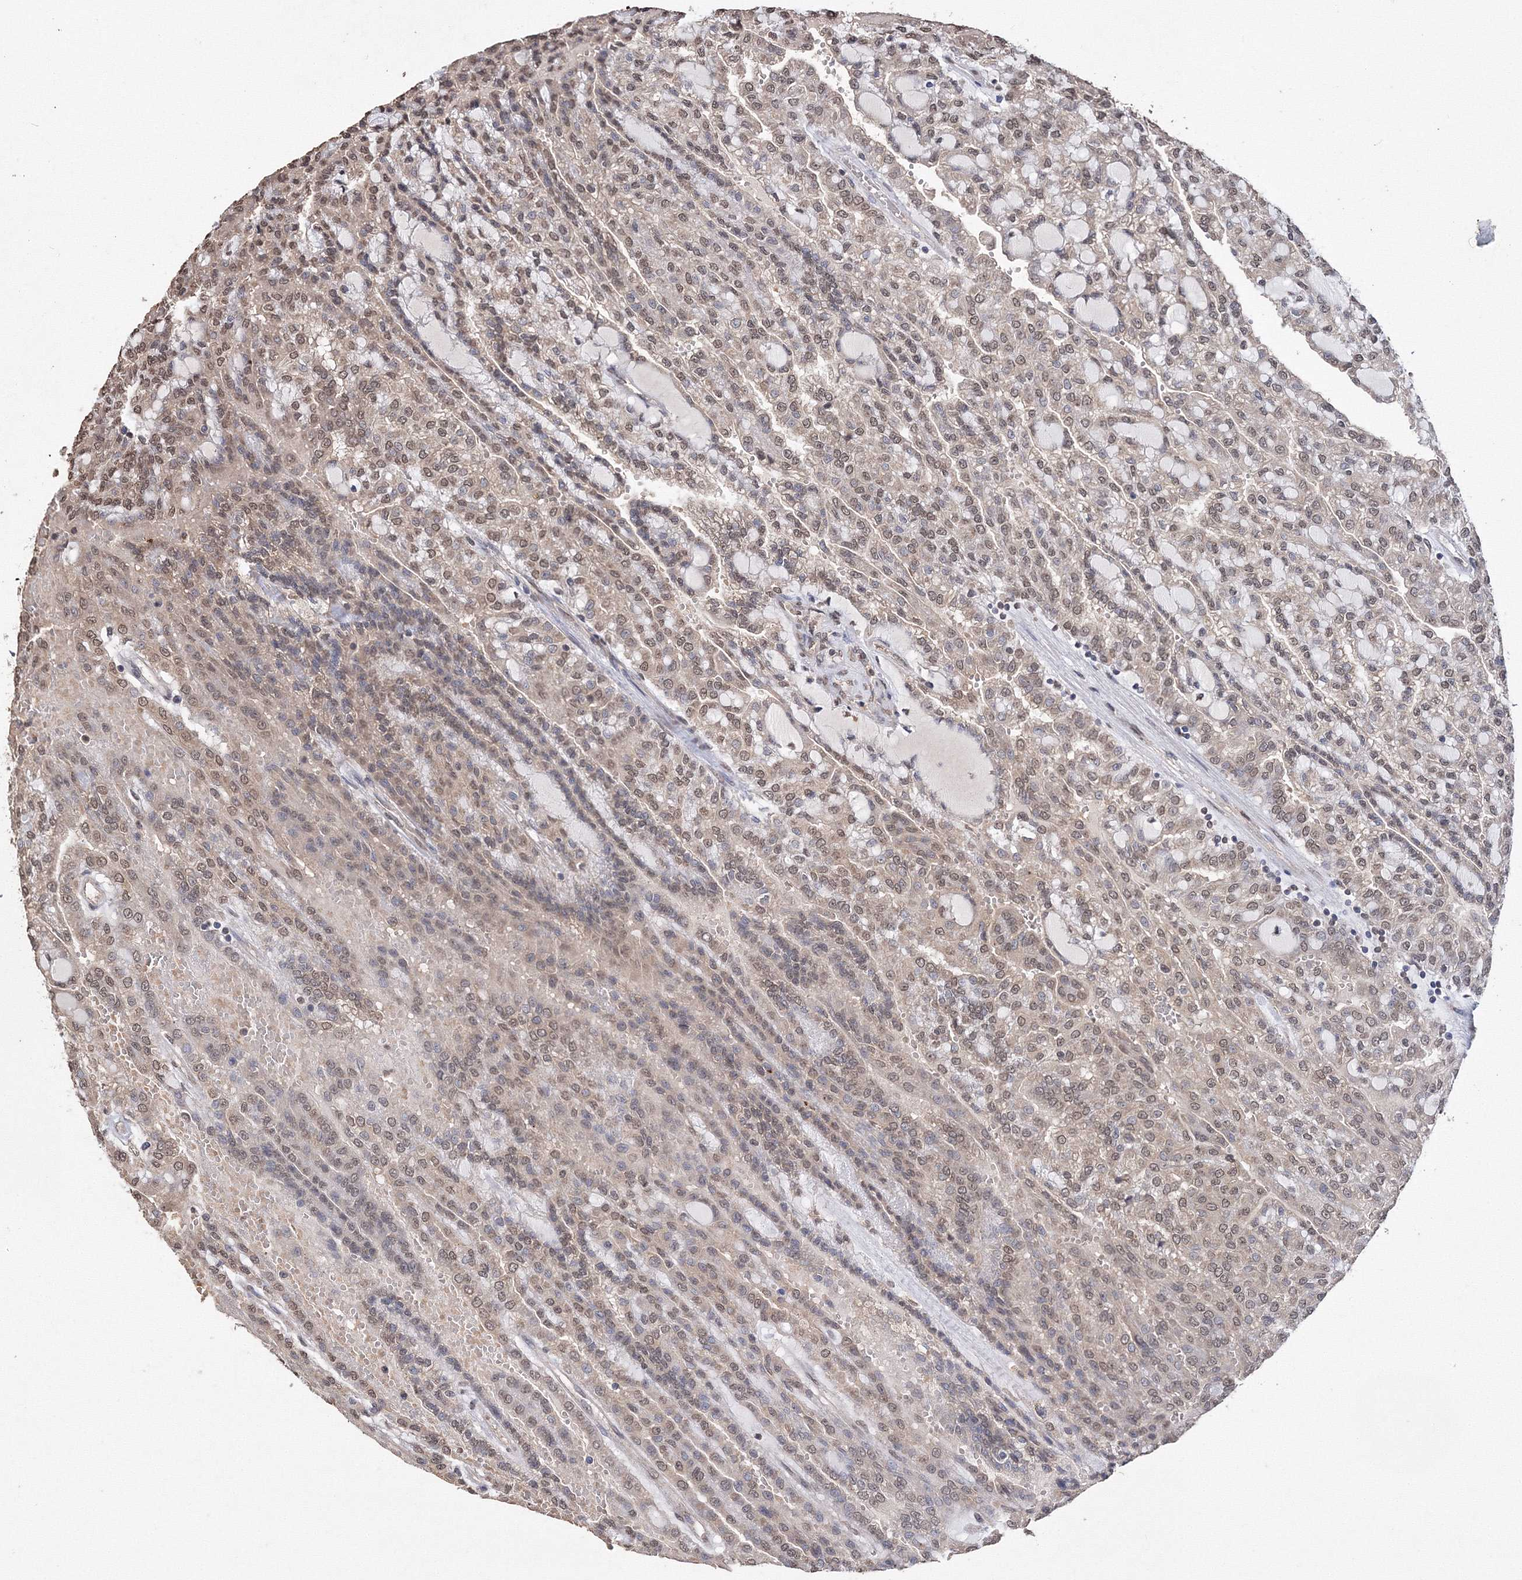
{"staining": {"intensity": "moderate", "quantity": ">75%", "location": "nuclear"}, "tissue": "renal cancer", "cell_type": "Tumor cells", "image_type": "cancer", "snomed": [{"axis": "morphology", "description": "Adenocarcinoma, NOS"}, {"axis": "topography", "description": "Kidney"}], "caption": "Brown immunohistochemical staining in human renal adenocarcinoma displays moderate nuclear expression in about >75% of tumor cells. Immunohistochemistry (ihc) stains the protein in brown and the nuclei are stained blue.", "gene": "GPN1", "patient": {"sex": "male", "age": 63}}